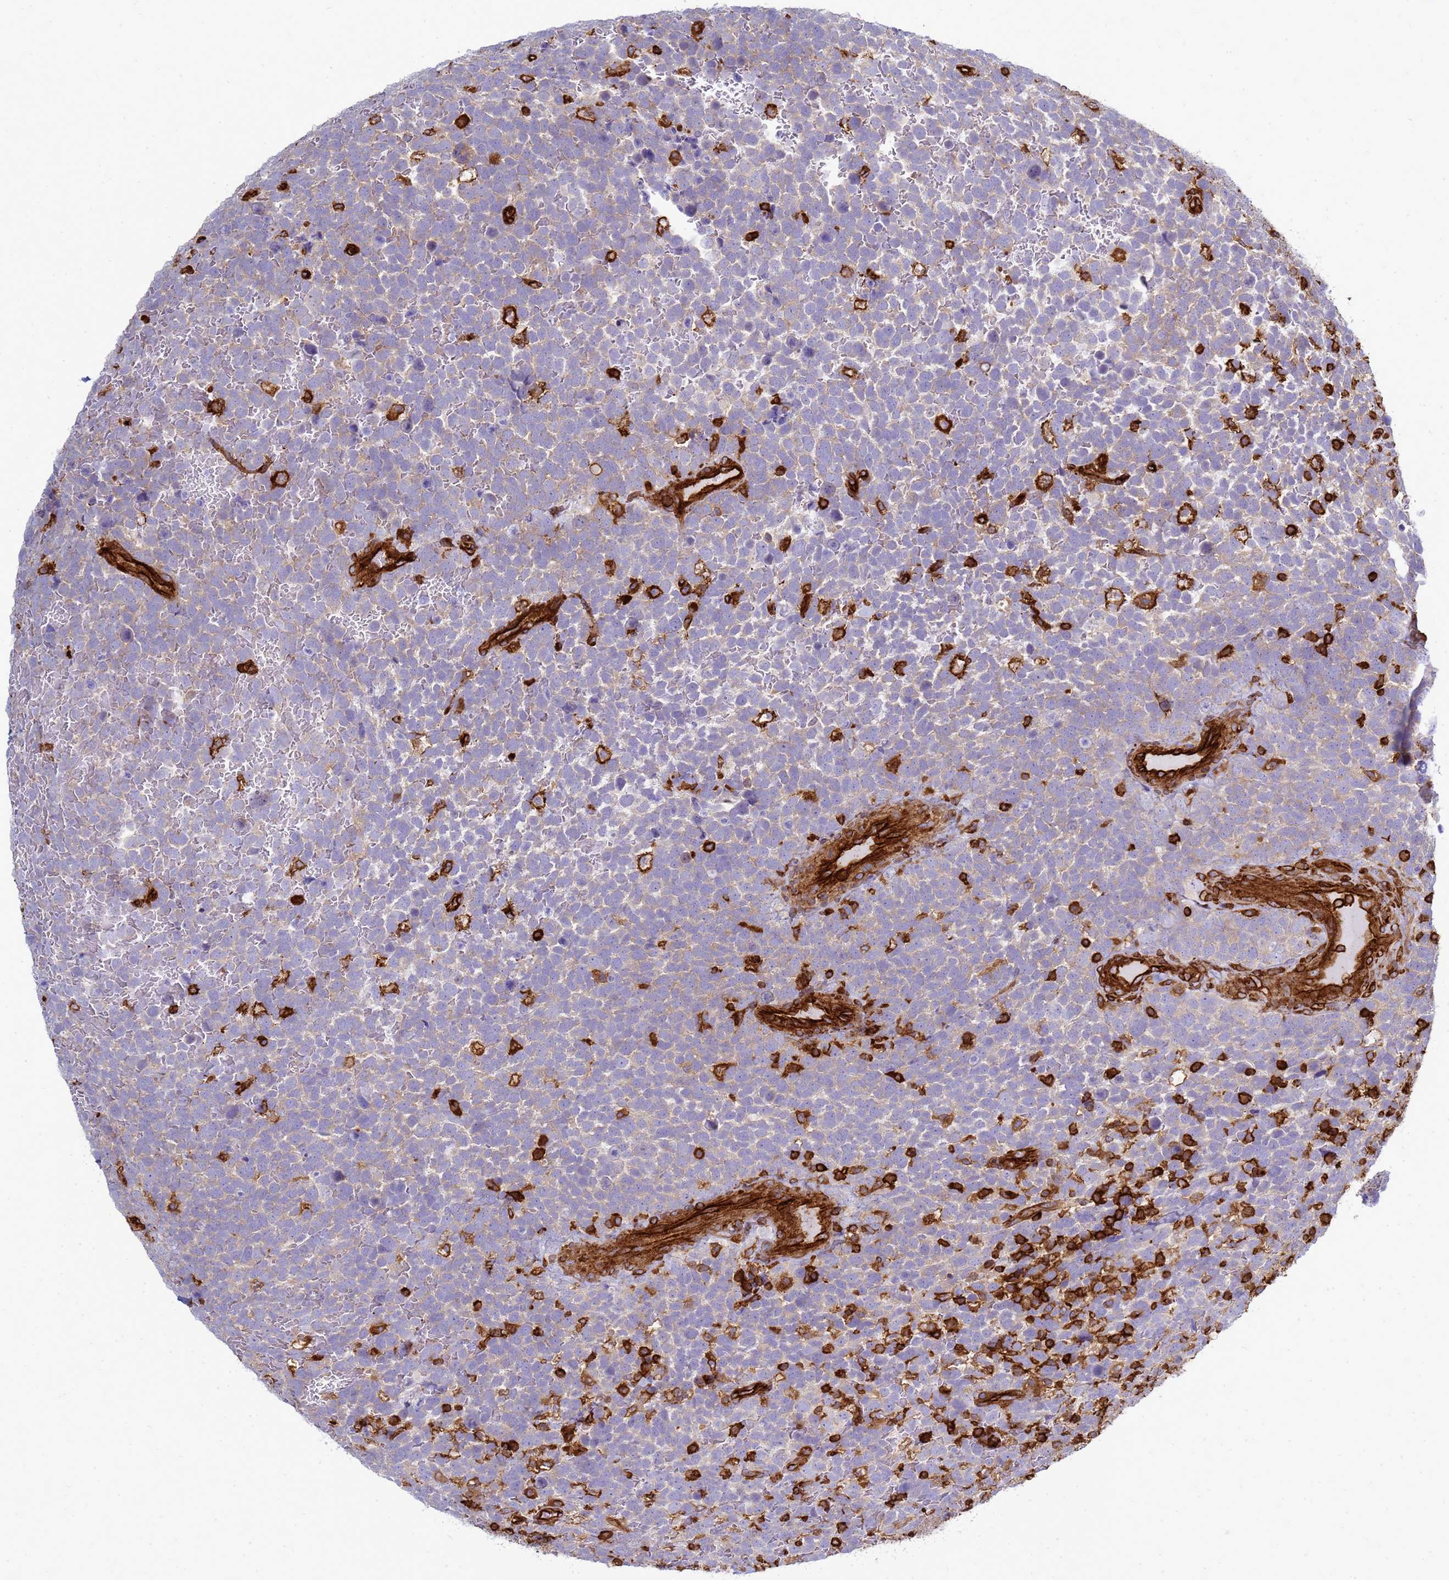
{"staining": {"intensity": "negative", "quantity": "none", "location": "none"}, "tissue": "urothelial cancer", "cell_type": "Tumor cells", "image_type": "cancer", "snomed": [{"axis": "morphology", "description": "Urothelial carcinoma, High grade"}, {"axis": "topography", "description": "Urinary bladder"}], "caption": "Immunohistochemical staining of urothelial cancer demonstrates no significant staining in tumor cells.", "gene": "ZBTB8OS", "patient": {"sex": "female", "age": 82}}